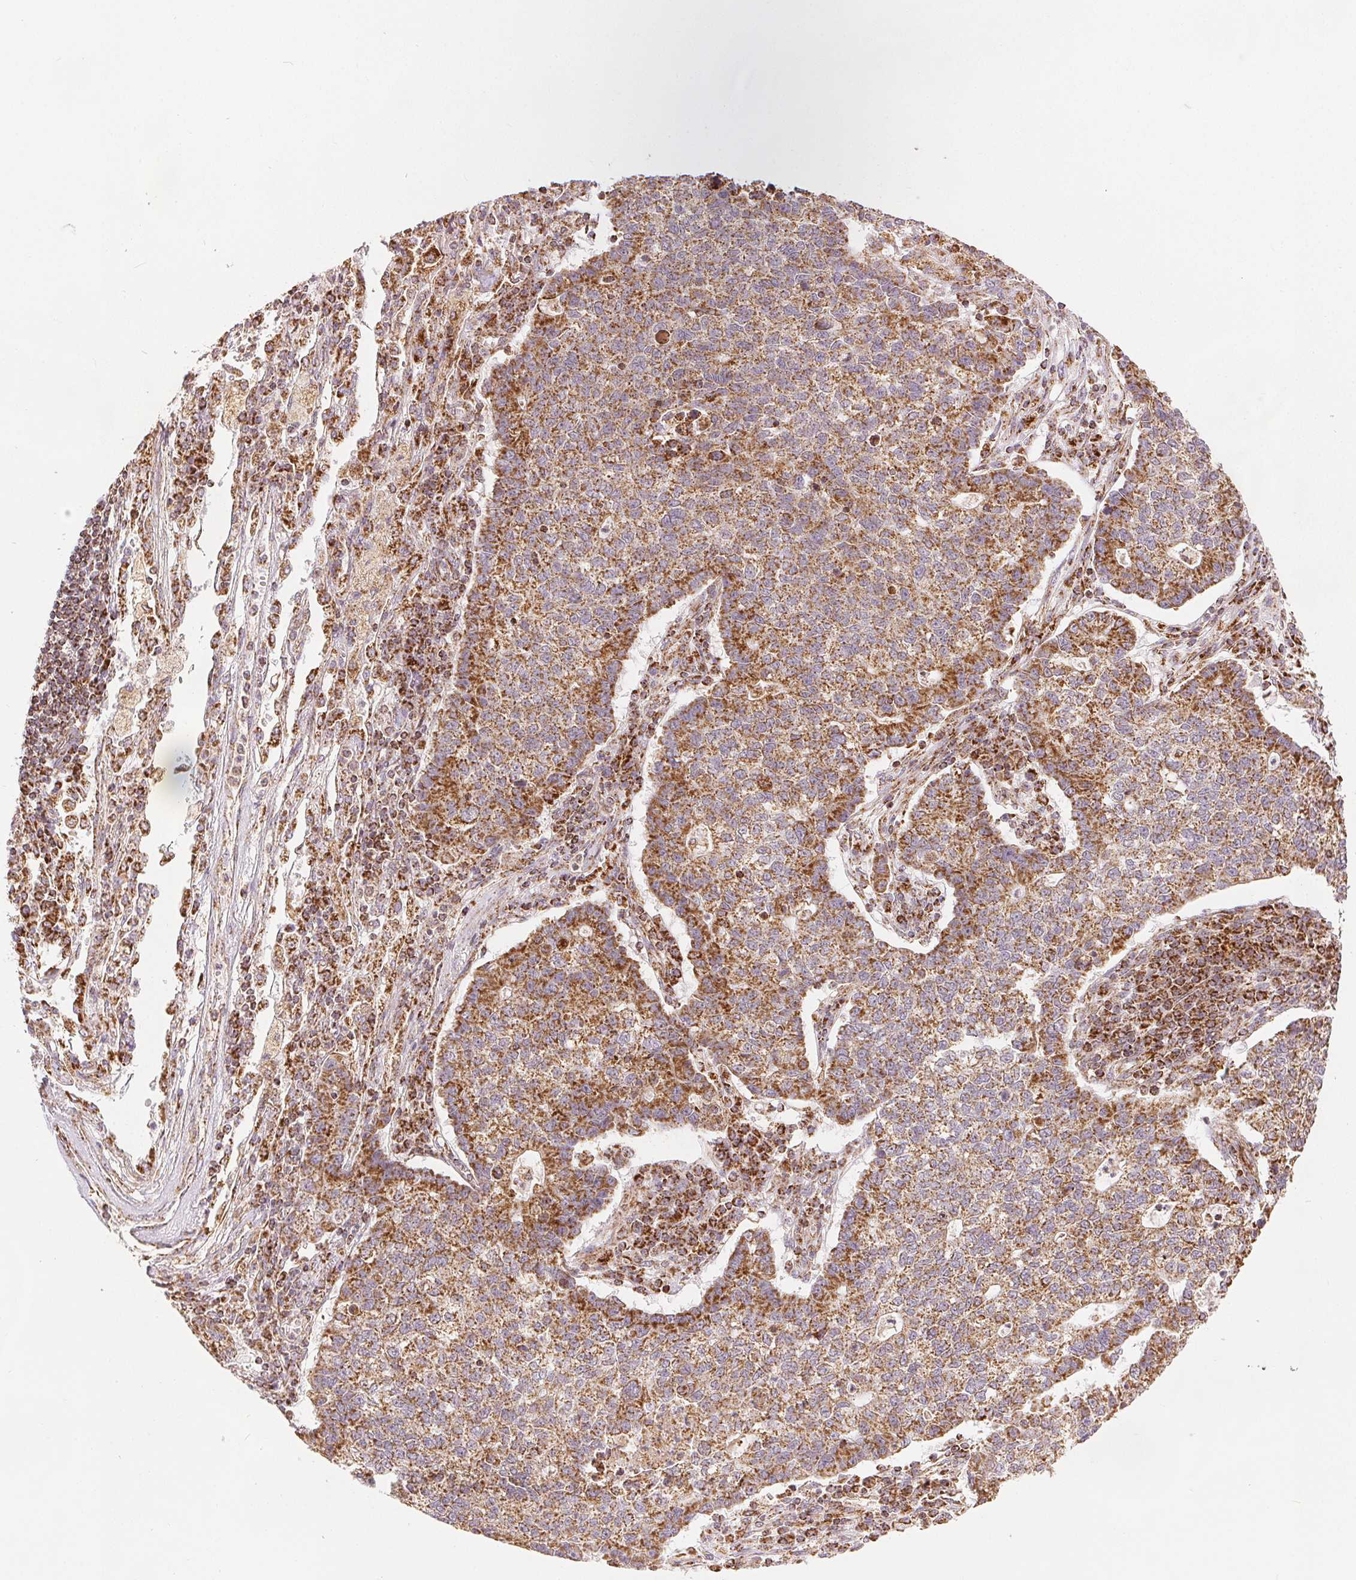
{"staining": {"intensity": "moderate", "quantity": ">75%", "location": "cytoplasmic/membranous"}, "tissue": "lung cancer", "cell_type": "Tumor cells", "image_type": "cancer", "snomed": [{"axis": "morphology", "description": "Adenocarcinoma, NOS"}, {"axis": "topography", "description": "Lung"}], "caption": "A histopathology image of human lung cancer stained for a protein reveals moderate cytoplasmic/membranous brown staining in tumor cells.", "gene": "SDHB", "patient": {"sex": "male", "age": 57}}